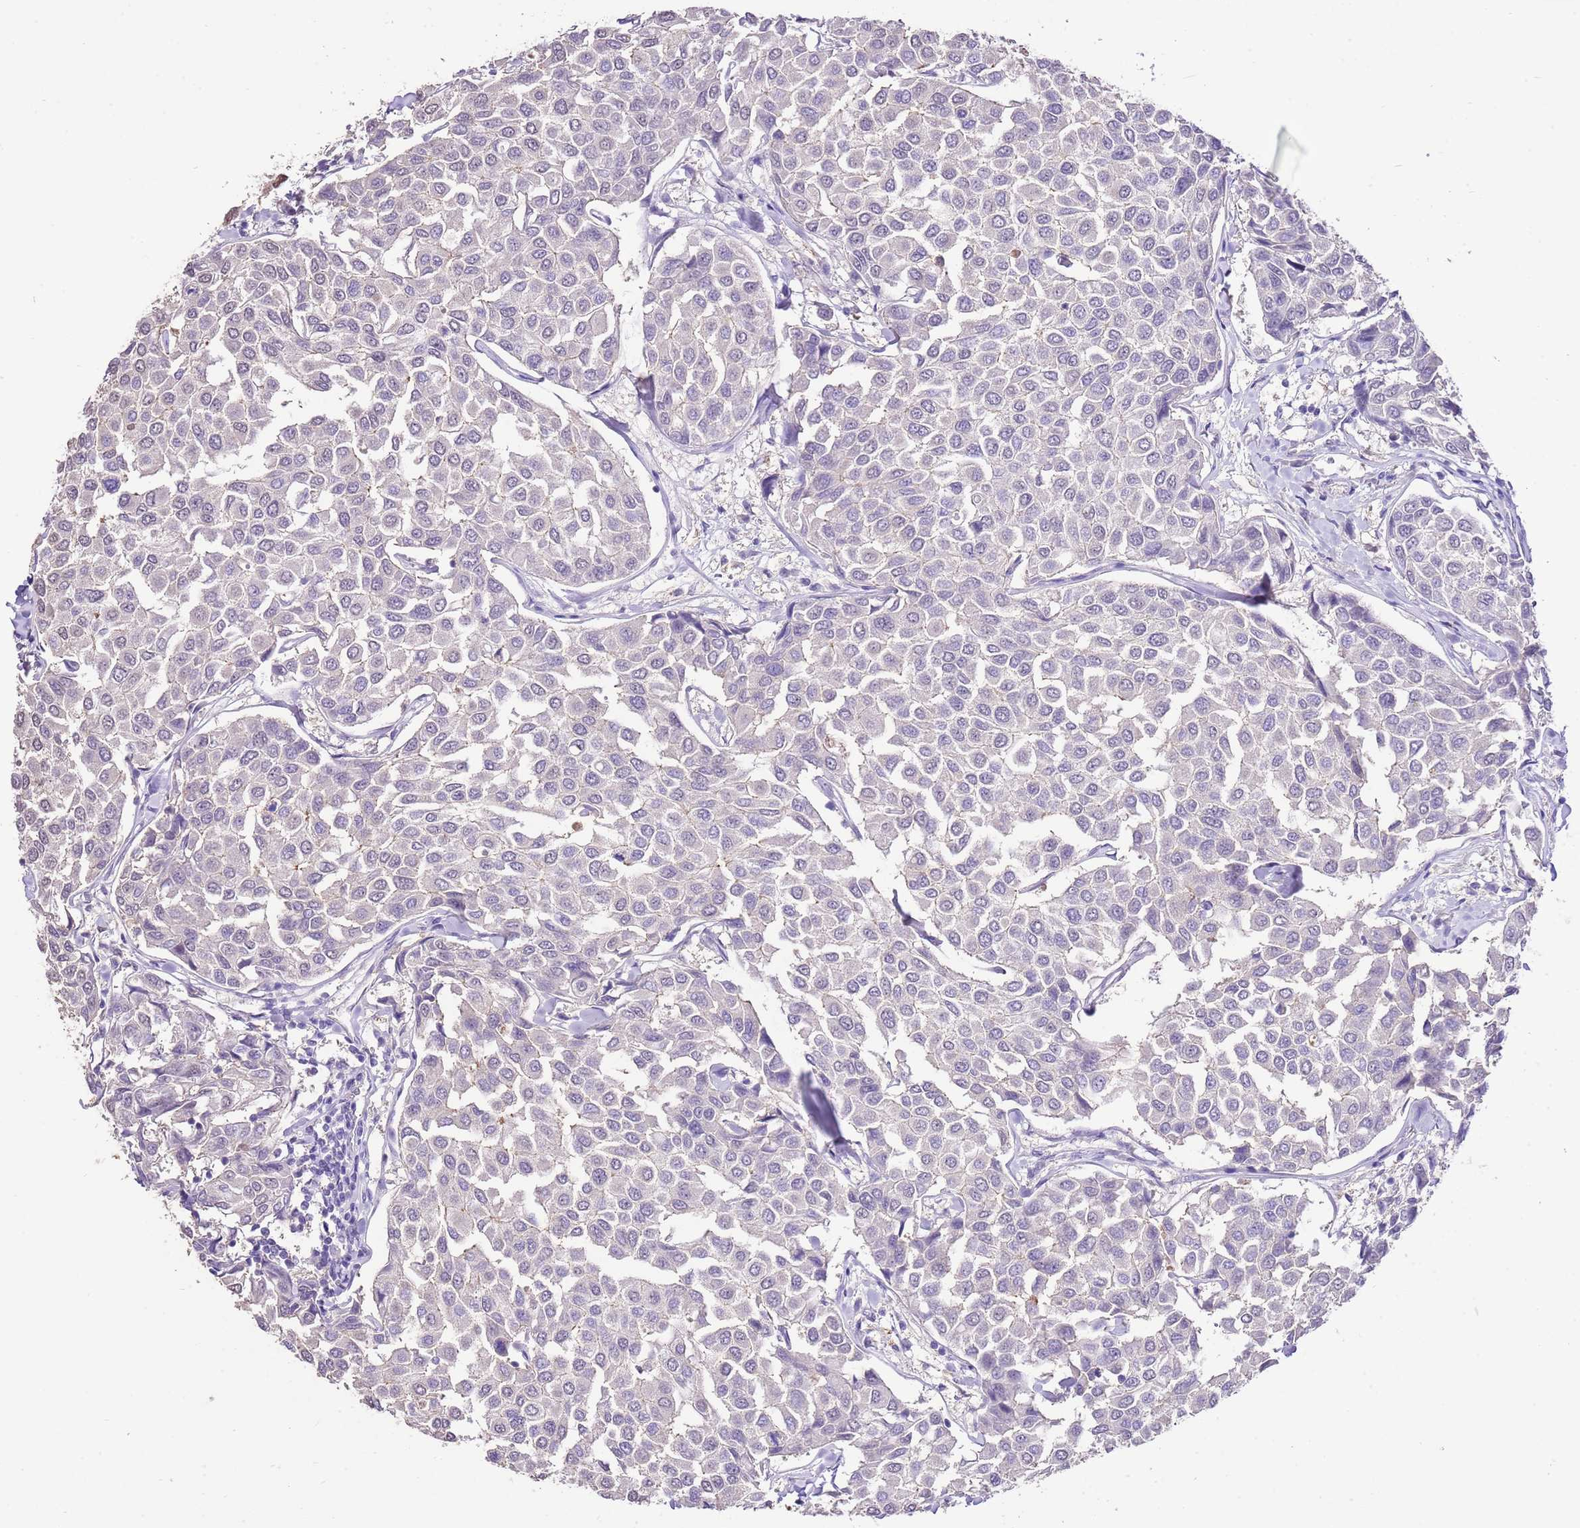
{"staining": {"intensity": "negative", "quantity": "none", "location": "none"}, "tissue": "breast cancer", "cell_type": "Tumor cells", "image_type": "cancer", "snomed": [{"axis": "morphology", "description": "Duct carcinoma"}, {"axis": "topography", "description": "Breast"}], "caption": "DAB (3,3'-diaminobenzidine) immunohistochemical staining of human infiltrating ductal carcinoma (breast) demonstrates no significant staining in tumor cells.", "gene": "IZUMO4", "patient": {"sex": "female", "age": 55}}